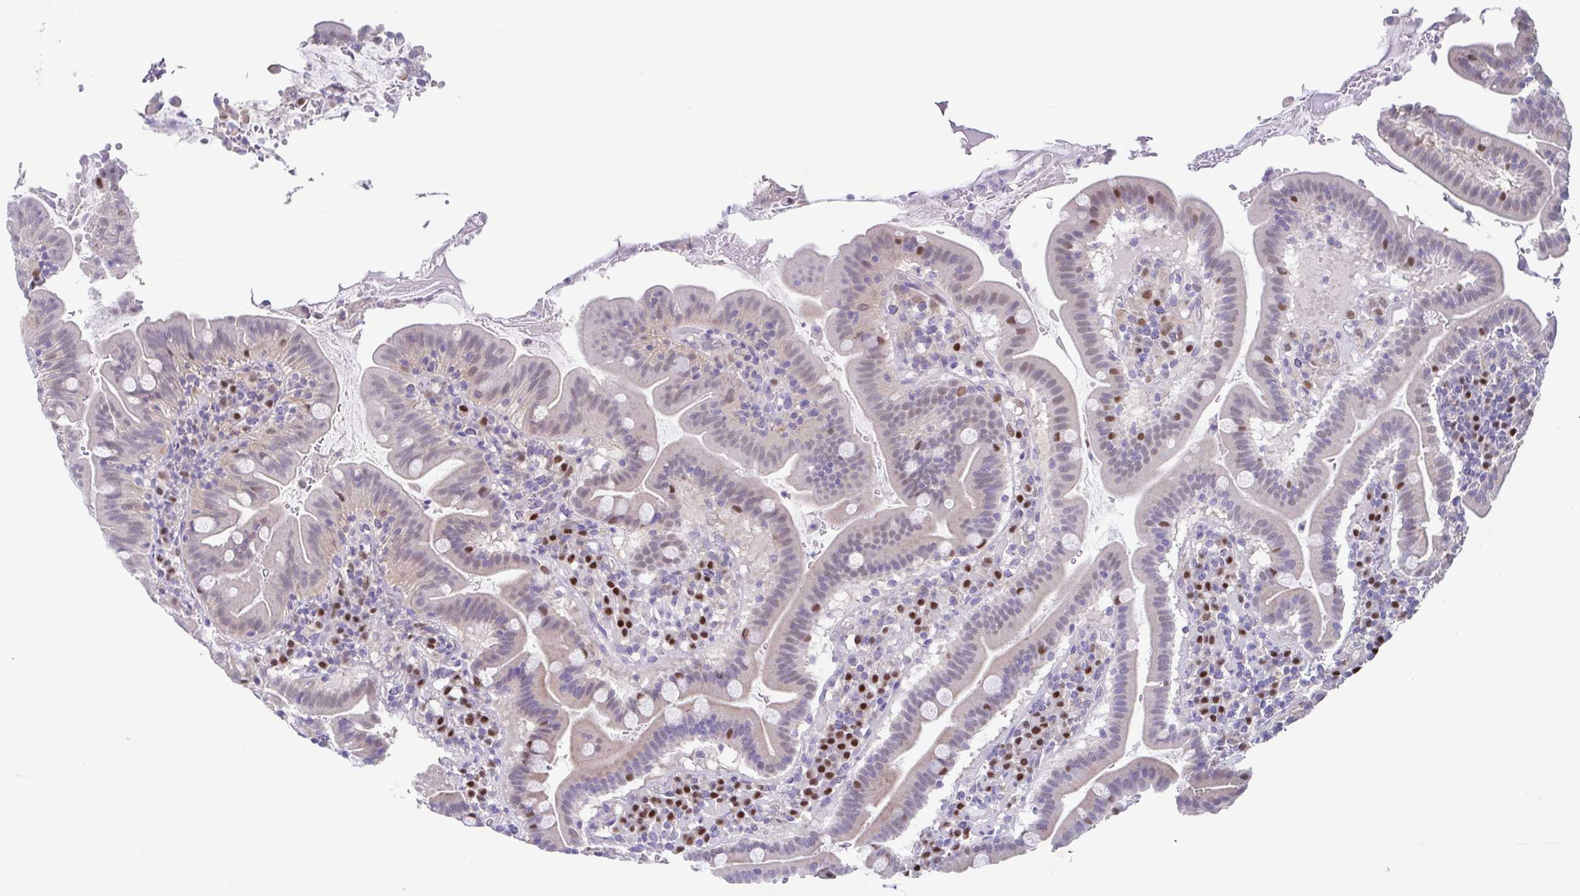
{"staining": {"intensity": "weak", "quantity": "<25%", "location": "nuclear"}, "tissue": "small intestine", "cell_type": "Glandular cells", "image_type": "normal", "snomed": [{"axis": "morphology", "description": "Normal tissue, NOS"}, {"axis": "topography", "description": "Small intestine"}], "caption": "This is an IHC micrograph of benign small intestine. There is no expression in glandular cells.", "gene": "UBE2Q1", "patient": {"sex": "male", "age": 26}}